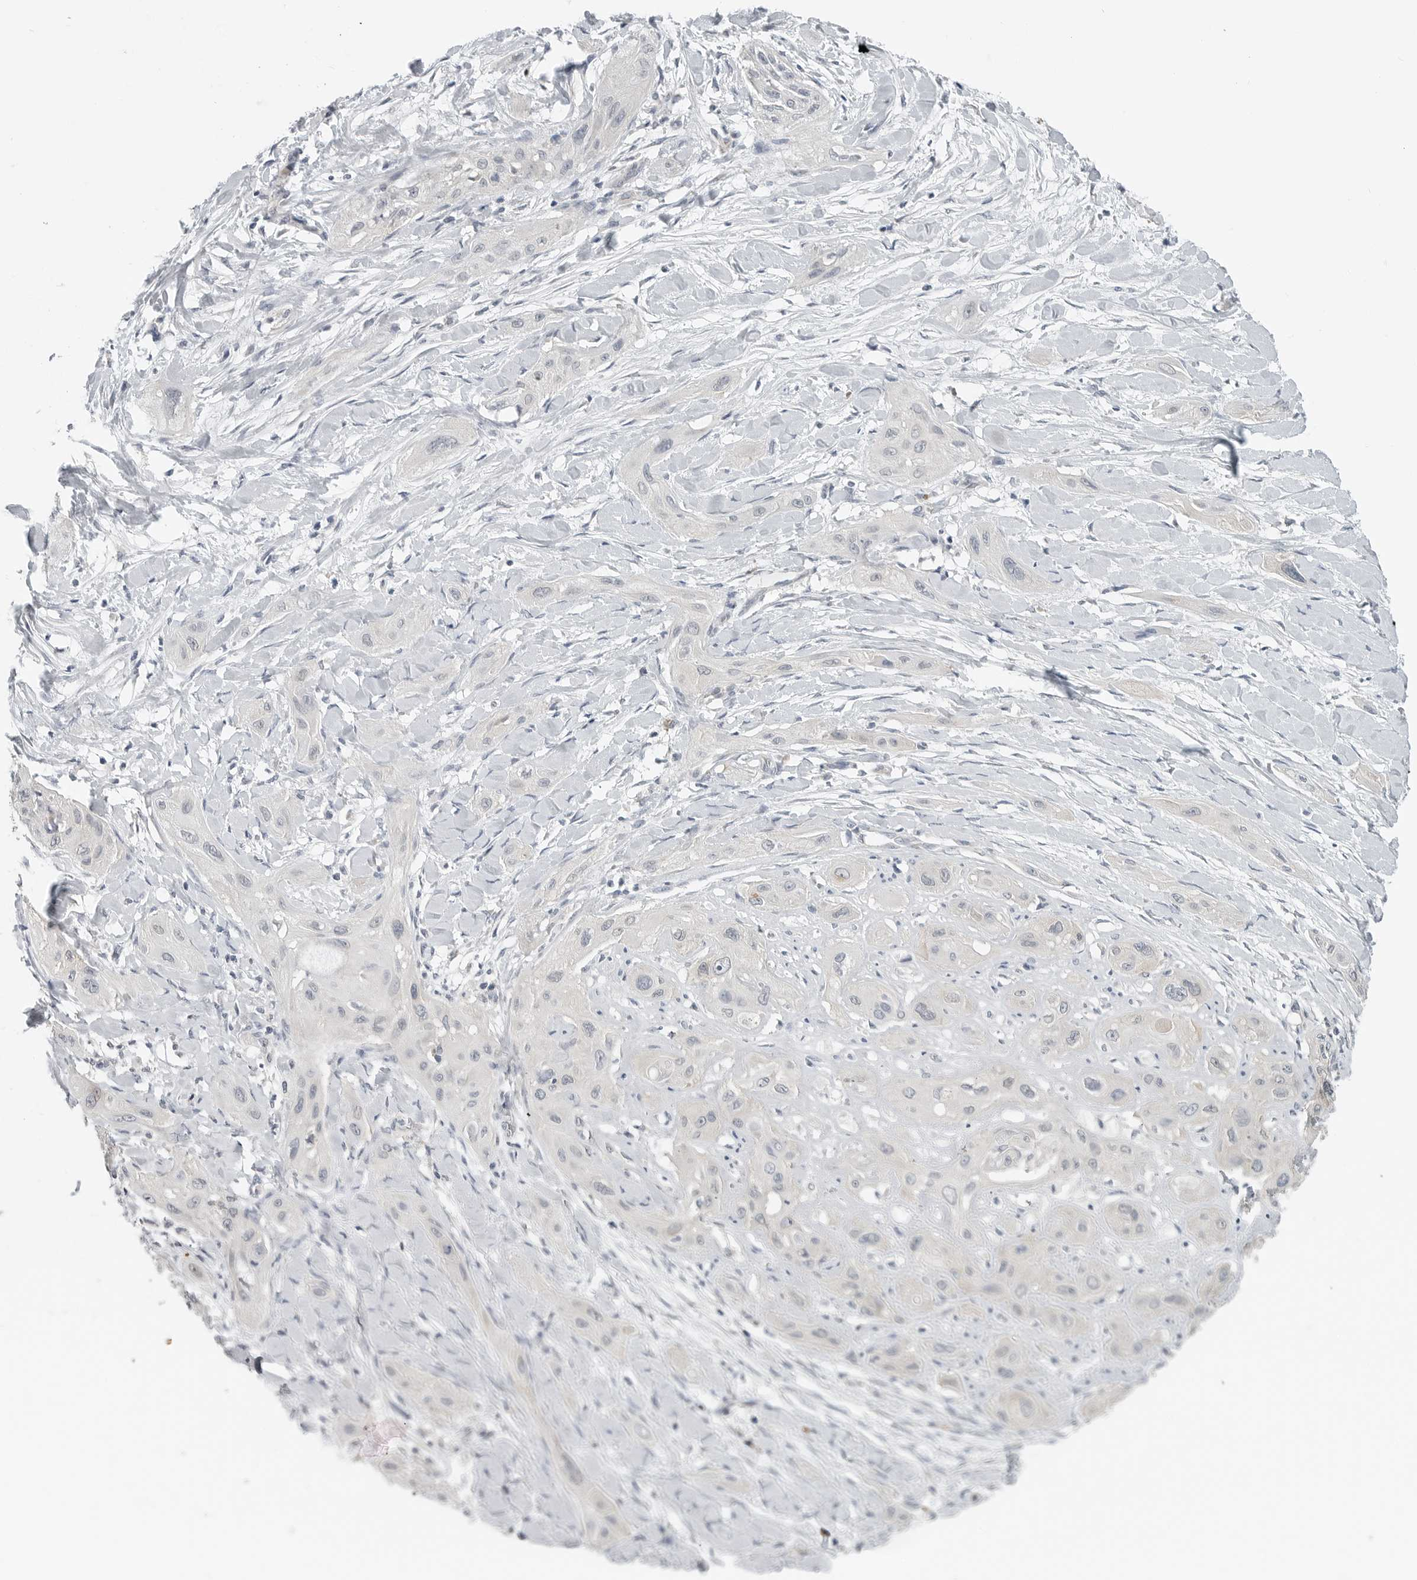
{"staining": {"intensity": "negative", "quantity": "none", "location": "none"}, "tissue": "lung cancer", "cell_type": "Tumor cells", "image_type": "cancer", "snomed": [{"axis": "morphology", "description": "Squamous cell carcinoma, NOS"}, {"axis": "topography", "description": "Lung"}], "caption": "Lung squamous cell carcinoma was stained to show a protein in brown. There is no significant expression in tumor cells.", "gene": "IL12RB2", "patient": {"sex": "female", "age": 47}}